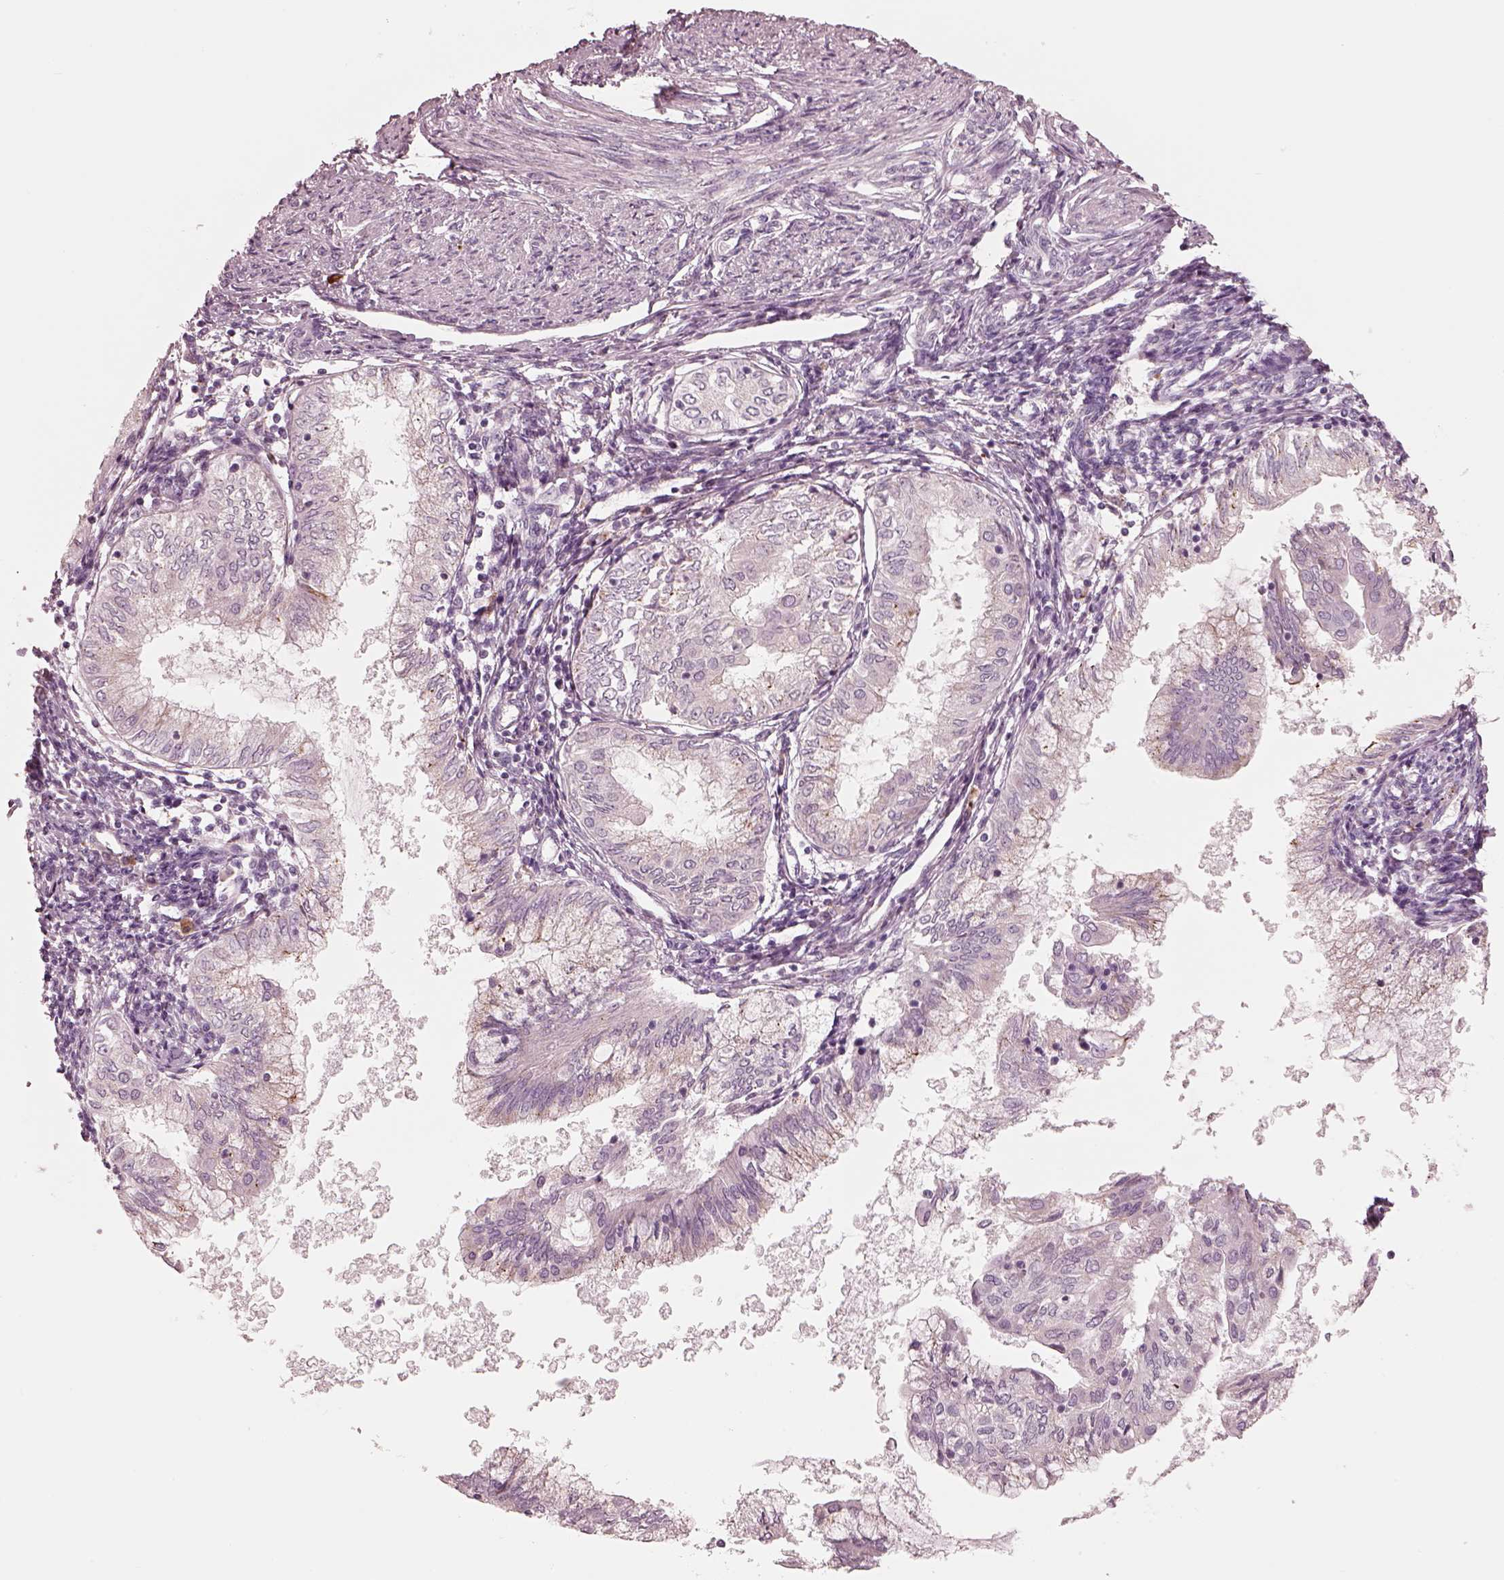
{"staining": {"intensity": "negative", "quantity": "none", "location": "none"}, "tissue": "endometrial cancer", "cell_type": "Tumor cells", "image_type": "cancer", "snomed": [{"axis": "morphology", "description": "Adenocarcinoma, NOS"}, {"axis": "topography", "description": "Endometrium"}], "caption": "Human endometrial adenocarcinoma stained for a protein using immunohistochemistry (IHC) displays no positivity in tumor cells.", "gene": "CADM2", "patient": {"sex": "female", "age": 68}}